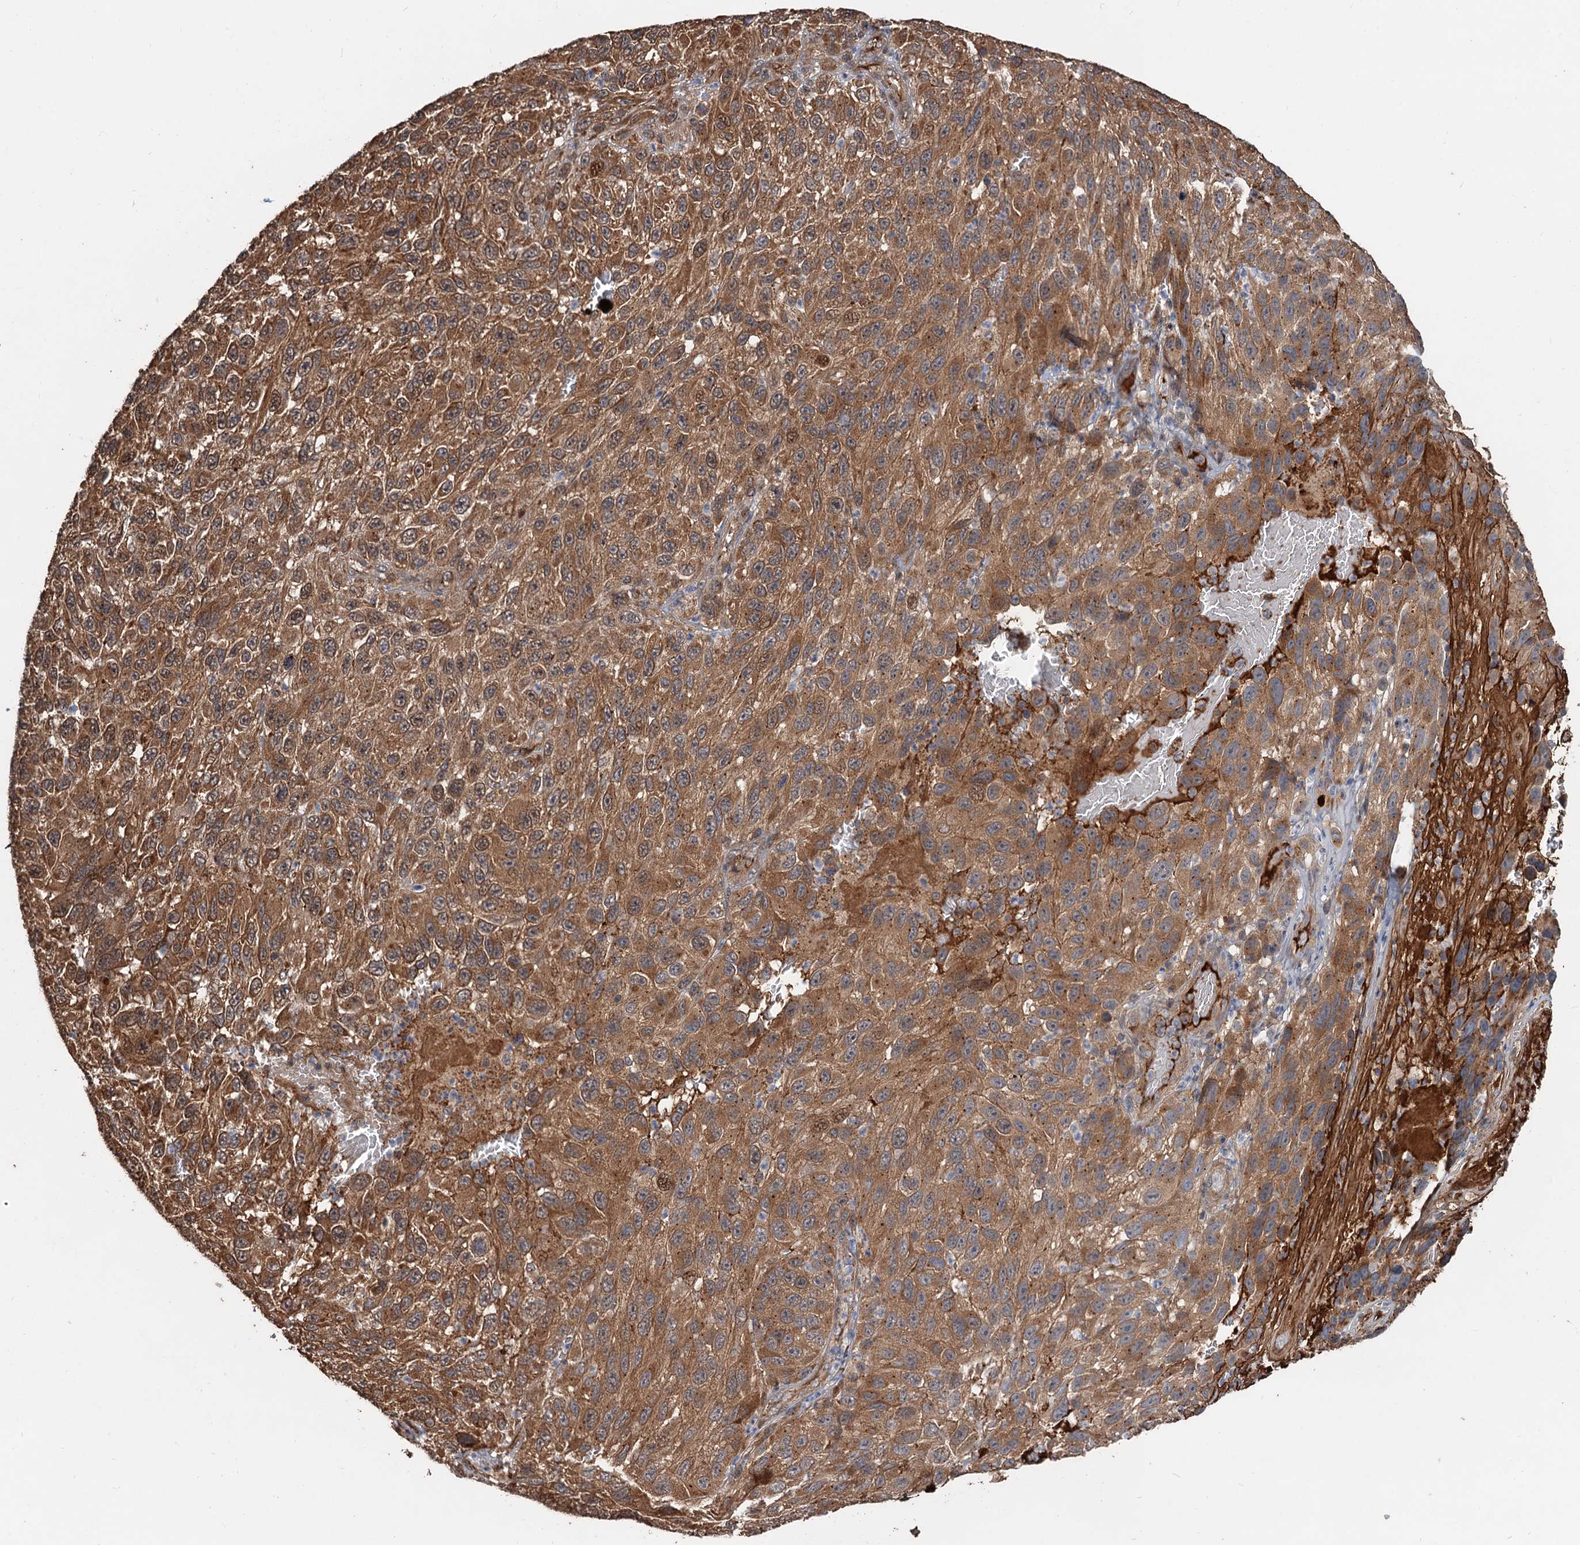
{"staining": {"intensity": "moderate", "quantity": ">75%", "location": "cytoplasmic/membranous"}, "tissue": "melanoma", "cell_type": "Tumor cells", "image_type": "cancer", "snomed": [{"axis": "morphology", "description": "Normal tissue, NOS"}, {"axis": "morphology", "description": "Malignant melanoma, NOS"}, {"axis": "topography", "description": "Skin"}], "caption": "Immunohistochemical staining of malignant melanoma demonstrates medium levels of moderate cytoplasmic/membranous staining in about >75% of tumor cells.", "gene": "DEXI", "patient": {"sex": "female", "age": 96}}